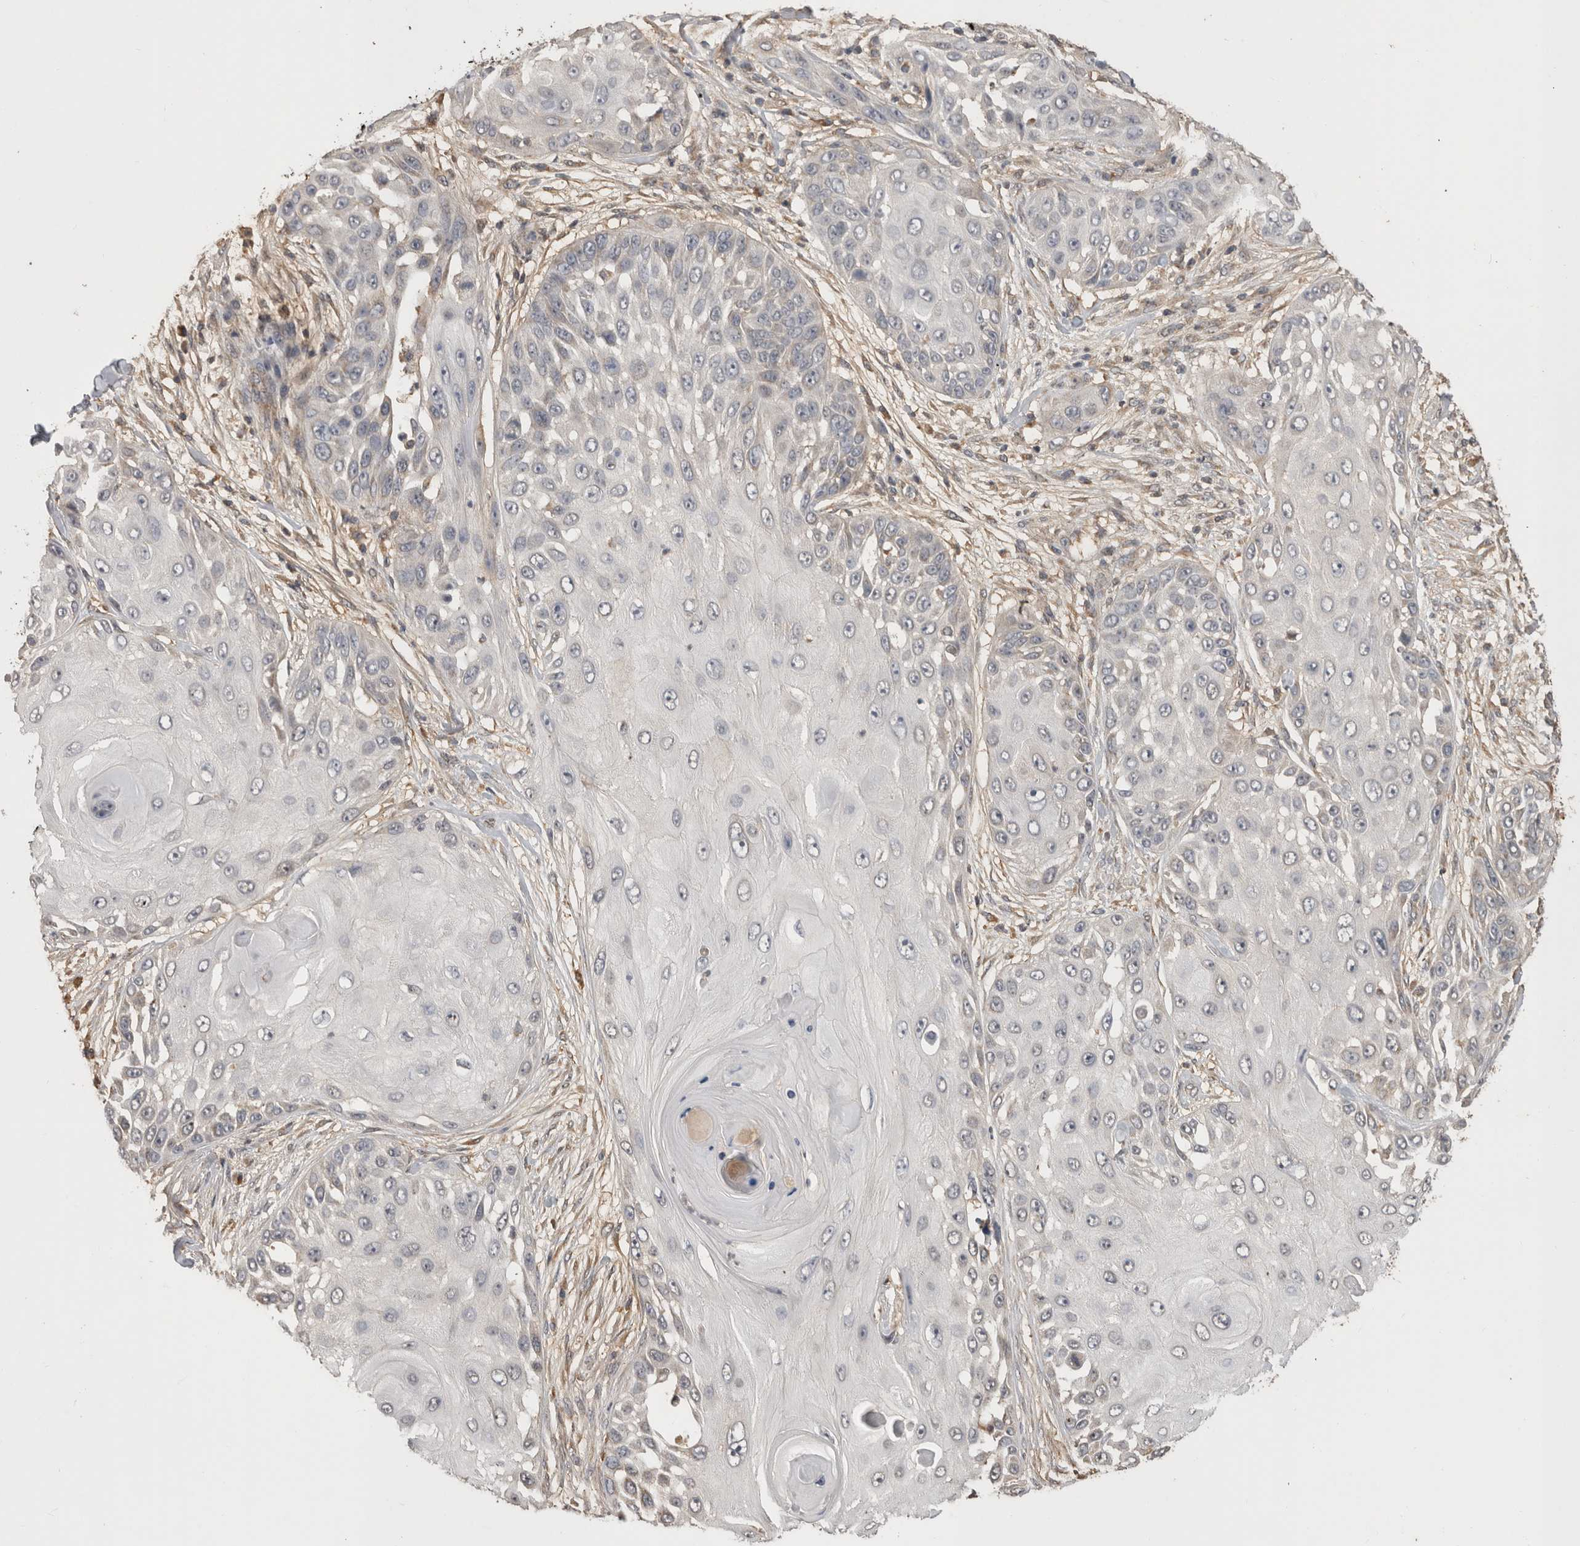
{"staining": {"intensity": "negative", "quantity": "none", "location": "none"}, "tissue": "skin cancer", "cell_type": "Tumor cells", "image_type": "cancer", "snomed": [{"axis": "morphology", "description": "Squamous cell carcinoma, NOS"}, {"axis": "topography", "description": "Skin"}], "caption": "High magnification brightfield microscopy of skin squamous cell carcinoma stained with DAB (brown) and counterstained with hematoxylin (blue): tumor cells show no significant staining.", "gene": "PREP", "patient": {"sex": "female", "age": 44}}